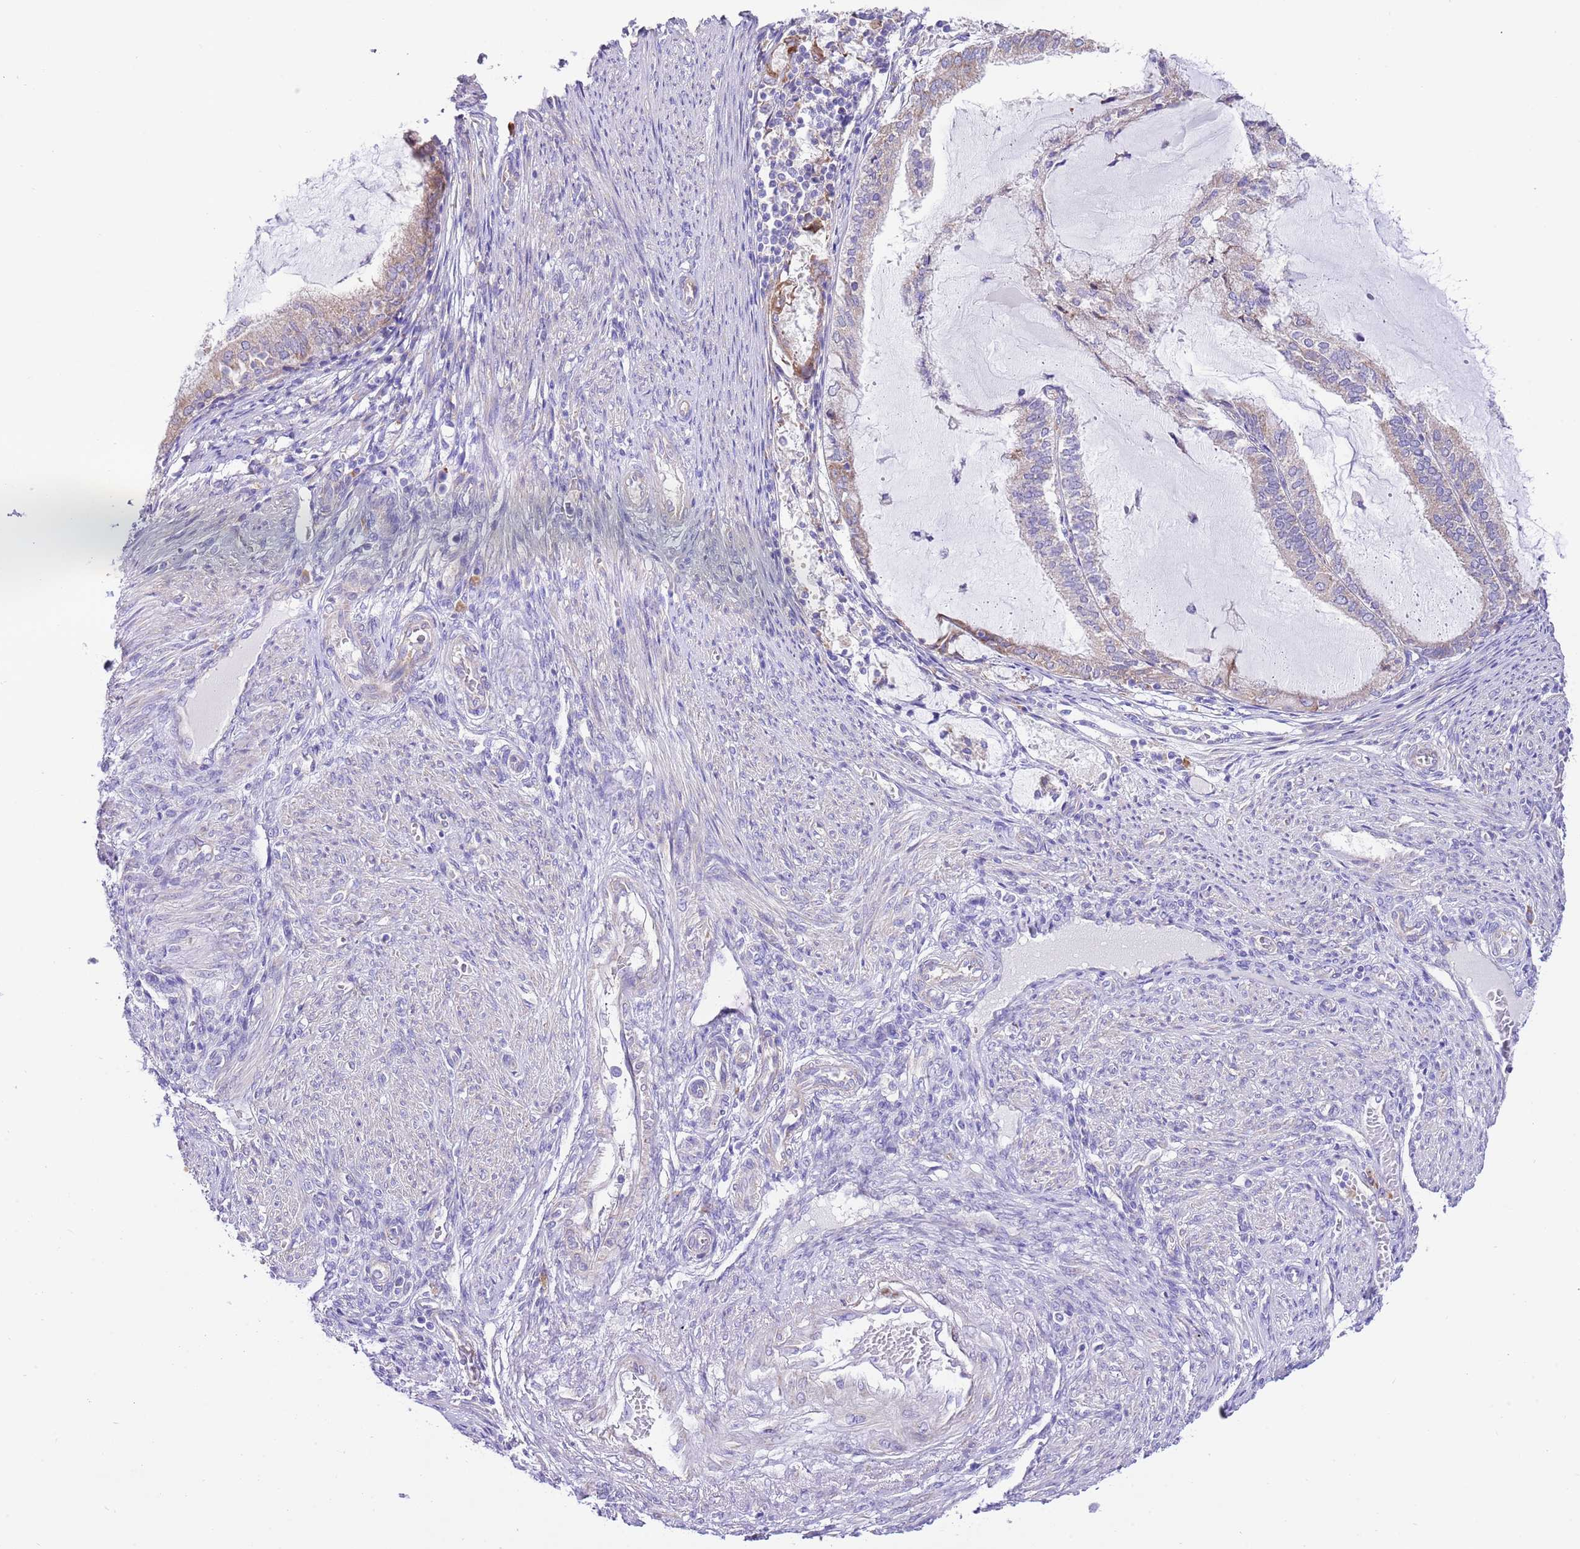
{"staining": {"intensity": "moderate", "quantity": "<25%", "location": "cytoplasmic/membranous"}, "tissue": "endometrial cancer", "cell_type": "Tumor cells", "image_type": "cancer", "snomed": [{"axis": "morphology", "description": "Adenocarcinoma, NOS"}, {"axis": "topography", "description": "Endometrium"}], "caption": "The histopathology image demonstrates staining of endometrial adenocarcinoma, revealing moderate cytoplasmic/membranous protein expression (brown color) within tumor cells.", "gene": "RPS10", "patient": {"sex": "female", "age": 81}}